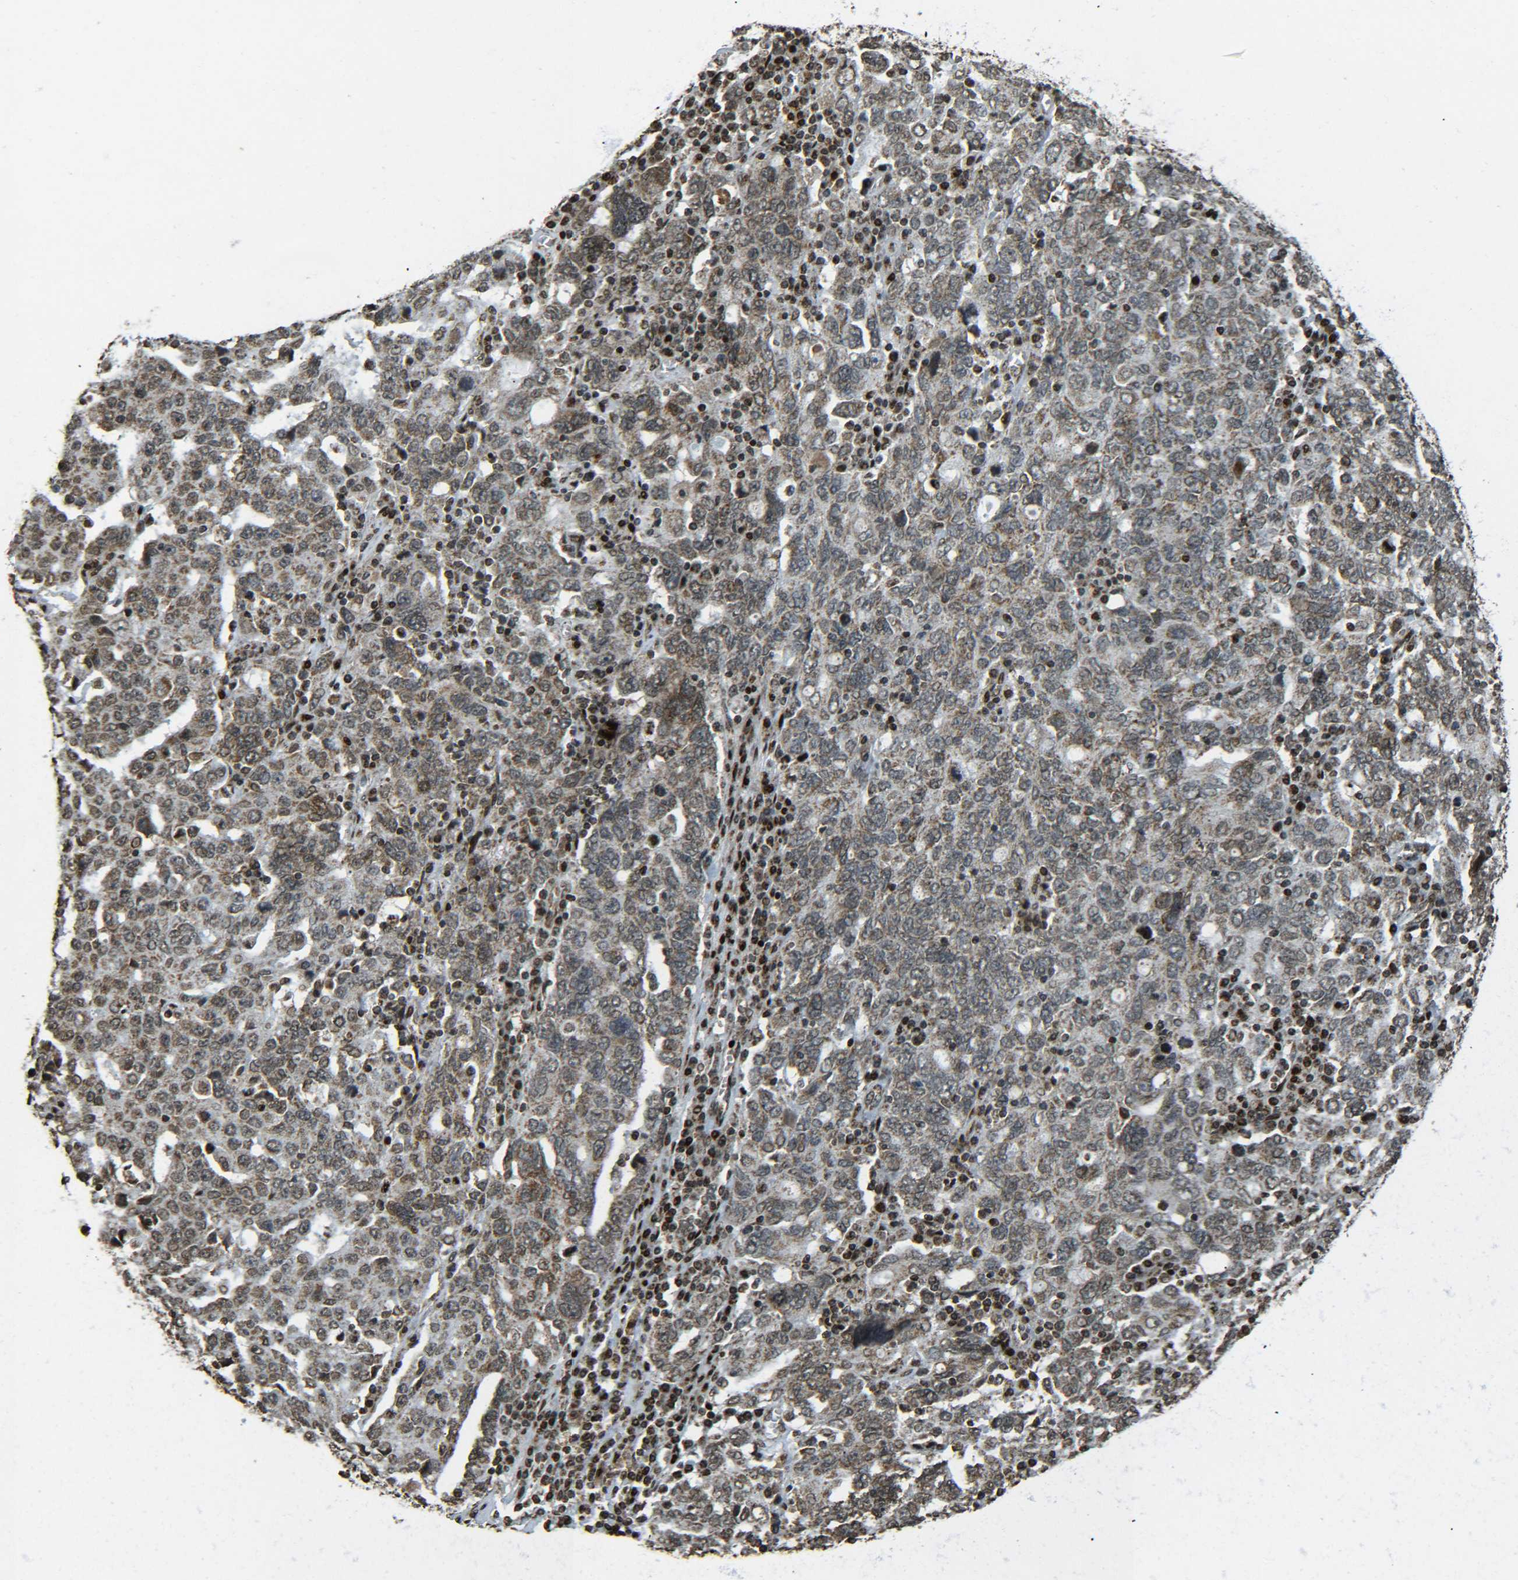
{"staining": {"intensity": "moderate", "quantity": ">75%", "location": "cytoplasmic/membranous,nuclear"}, "tissue": "ovarian cancer", "cell_type": "Tumor cells", "image_type": "cancer", "snomed": [{"axis": "morphology", "description": "Carcinoma, endometroid"}, {"axis": "topography", "description": "Ovary"}], "caption": "A photomicrograph showing moderate cytoplasmic/membranous and nuclear expression in about >75% of tumor cells in endometroid carcinoma (ovarian), as visualized by brown immunohistochemical staining.", "gene": "NEUROG2", "patient": {"sex": "female", "age": 62}}